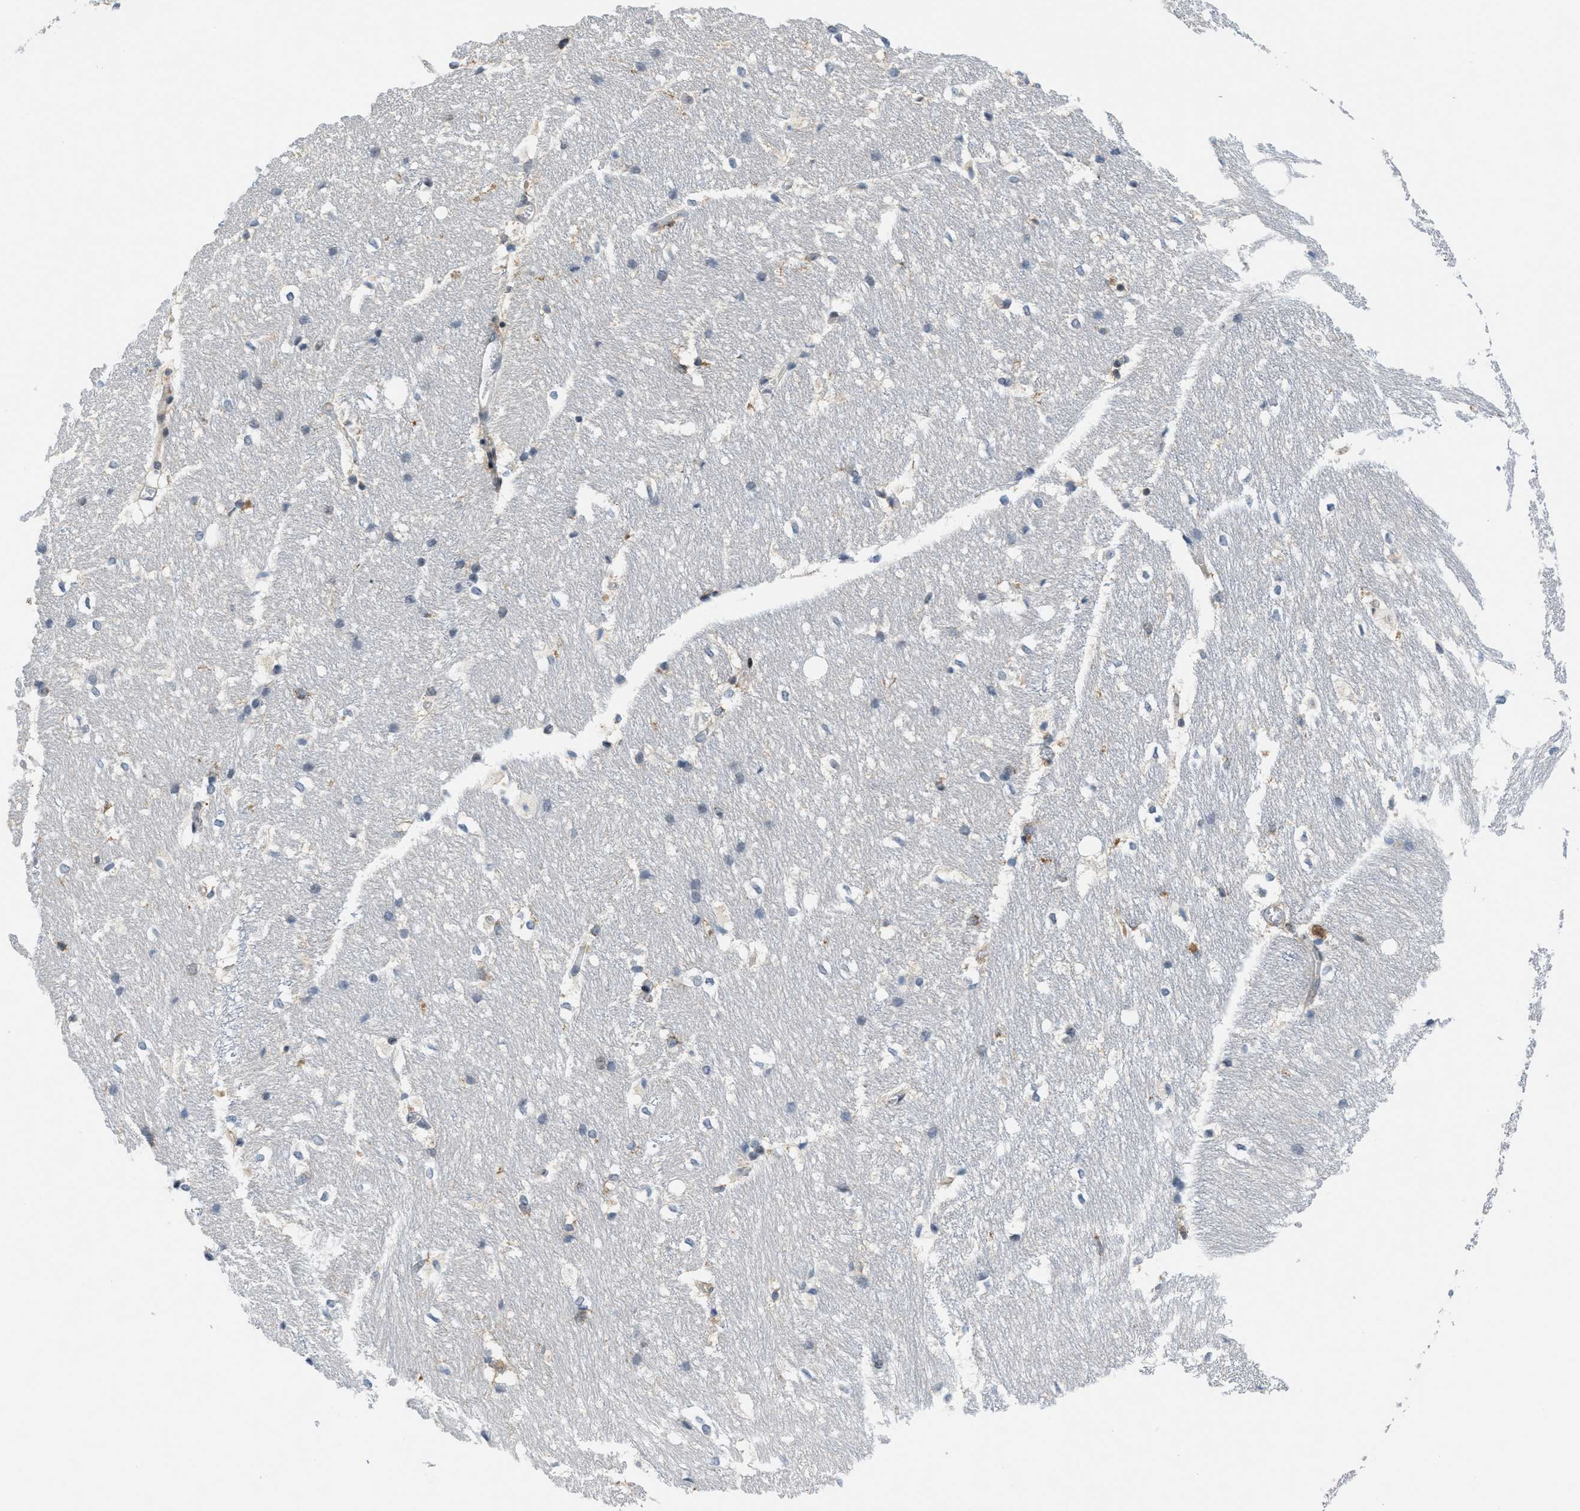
{"staining": {"intensity": "moderate", "quantity": "<25%", "location": "cytoplasmic/membranous"}, "tissue": "hippocampus", "cell_type": "Glial cells", "image_type": "normal", "snomed": [{"axis": "morphology", "description": "Normal tissue, NOS"}, {"axis": "topography", "description": "Hippocampus"}], "caption": "Hippocampus stained with DAB (3,3'-diaminobenzidine) immunohistochemistry displays low levels of moderate cytoplasmic/membranous positivity in approximately <25% of glial cells. (IHC, brightfield microscopy, high magnification).", "gene": "ING1", "patient": {"sex": "female", "age": 19}}